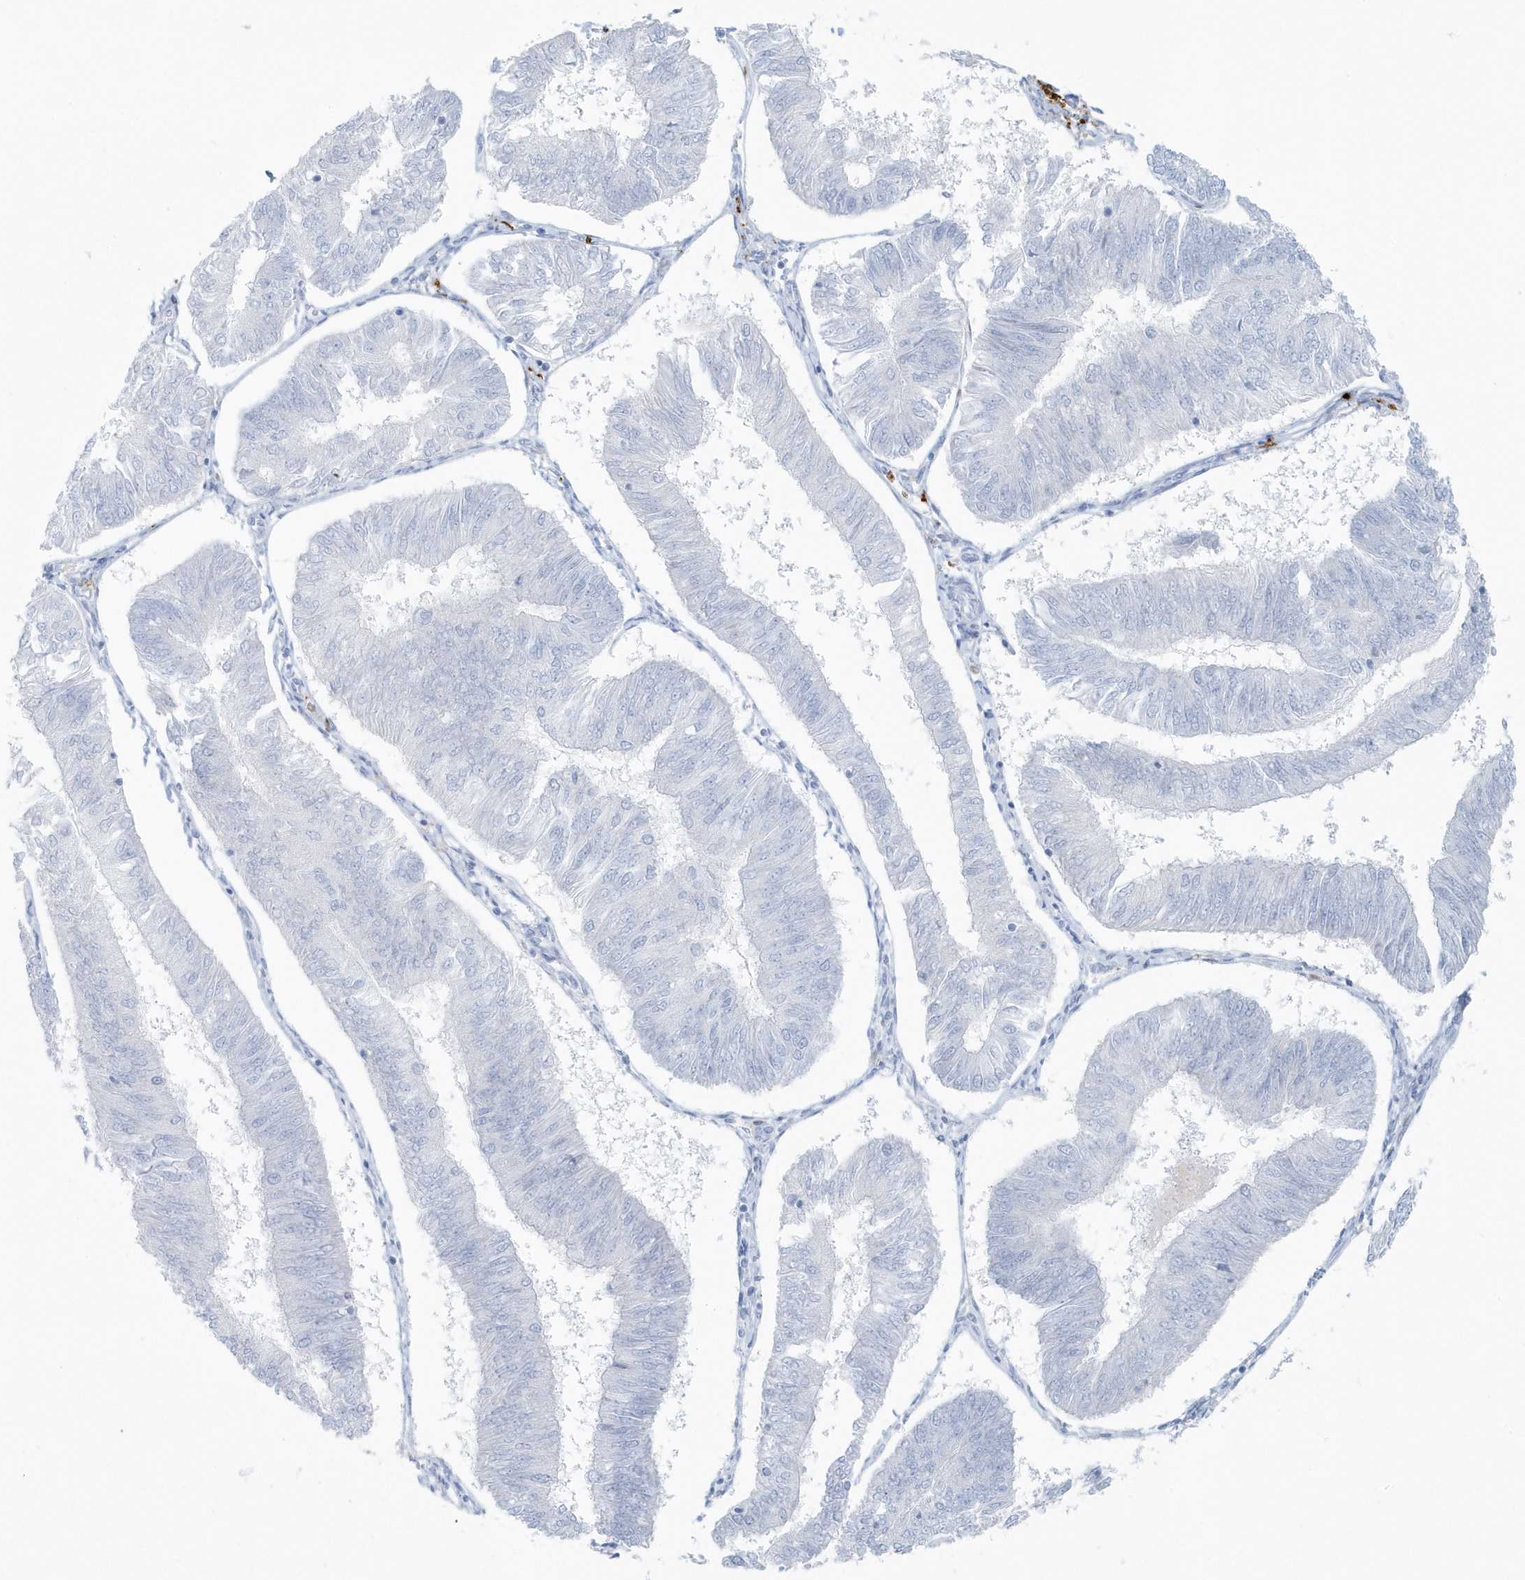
{"staining": {"intensity": "negative", "quantity": "none", "location": "none"}, "tissue": "endometrial cancer", "cell_type": "Tumor cells", "image_type": "cancer", "snomed": [{"axis": "morphology", "description": "Adenocarcinoma, NOS"}, {"axis": "topography", "description": "Endometrium"}], "caption": "Tumor cells show no significant positivity in endometrial cancer (adenocarcinoma).", "gene": "FAM98A", "patient": {"sex": "female", "age": 58}}